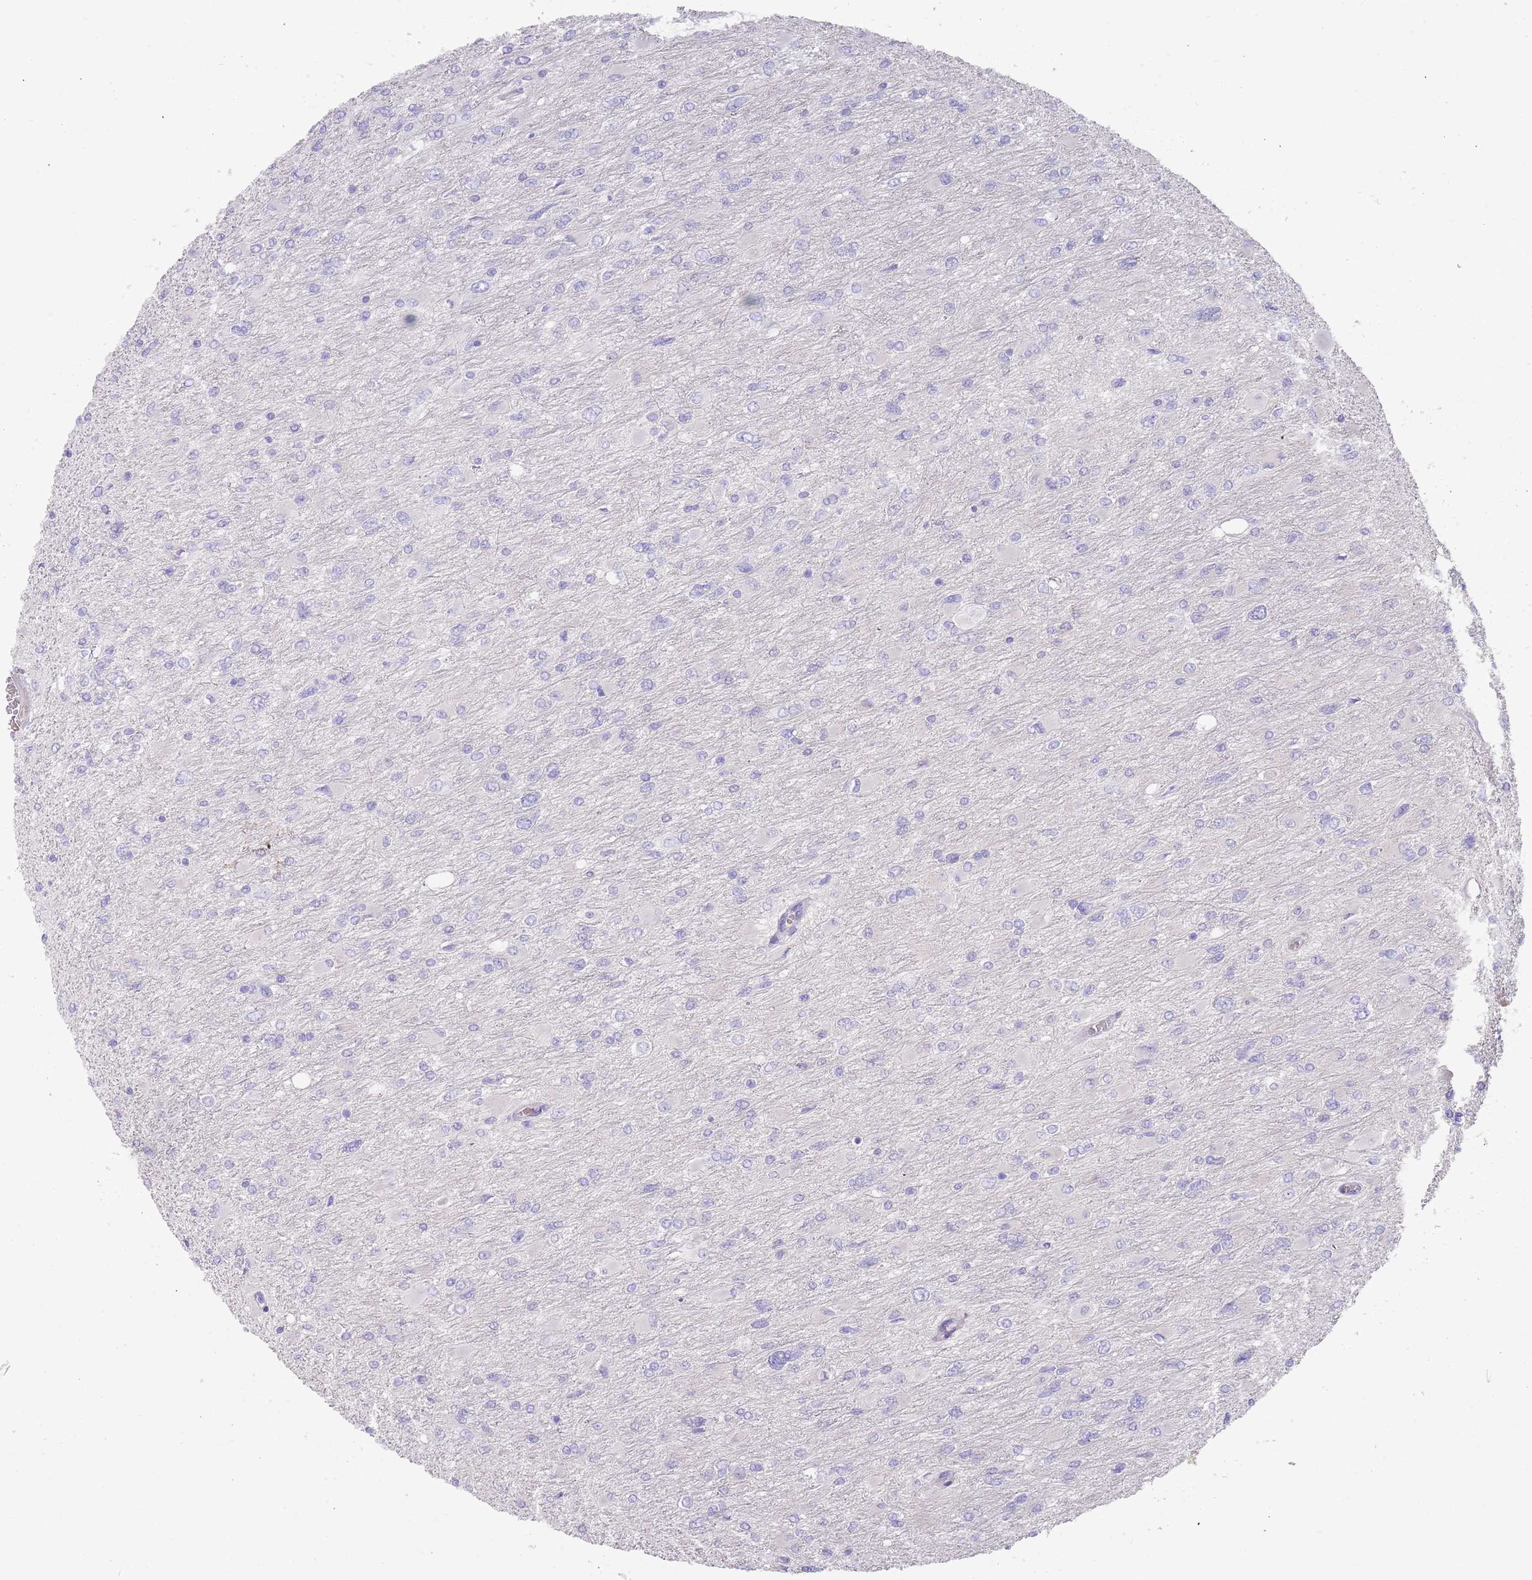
{"staining": {"intensity": "negative", "quantity": "none", "location": "none"}, "tissue": "glioma", "cell_type": "Tumor cells", "image_type": "cancer", "snomed": [{"axis": "morphology", "description": "Glioma, malignant, High grade"}, {"axis": "topography", "description": "Cerebral cortex"}], "caption": "Micrograph shows no protein expression in tumor cells of glioma tissue.", "gene": "PRAC1", "patient": {"sex": "female", "age": 36}}